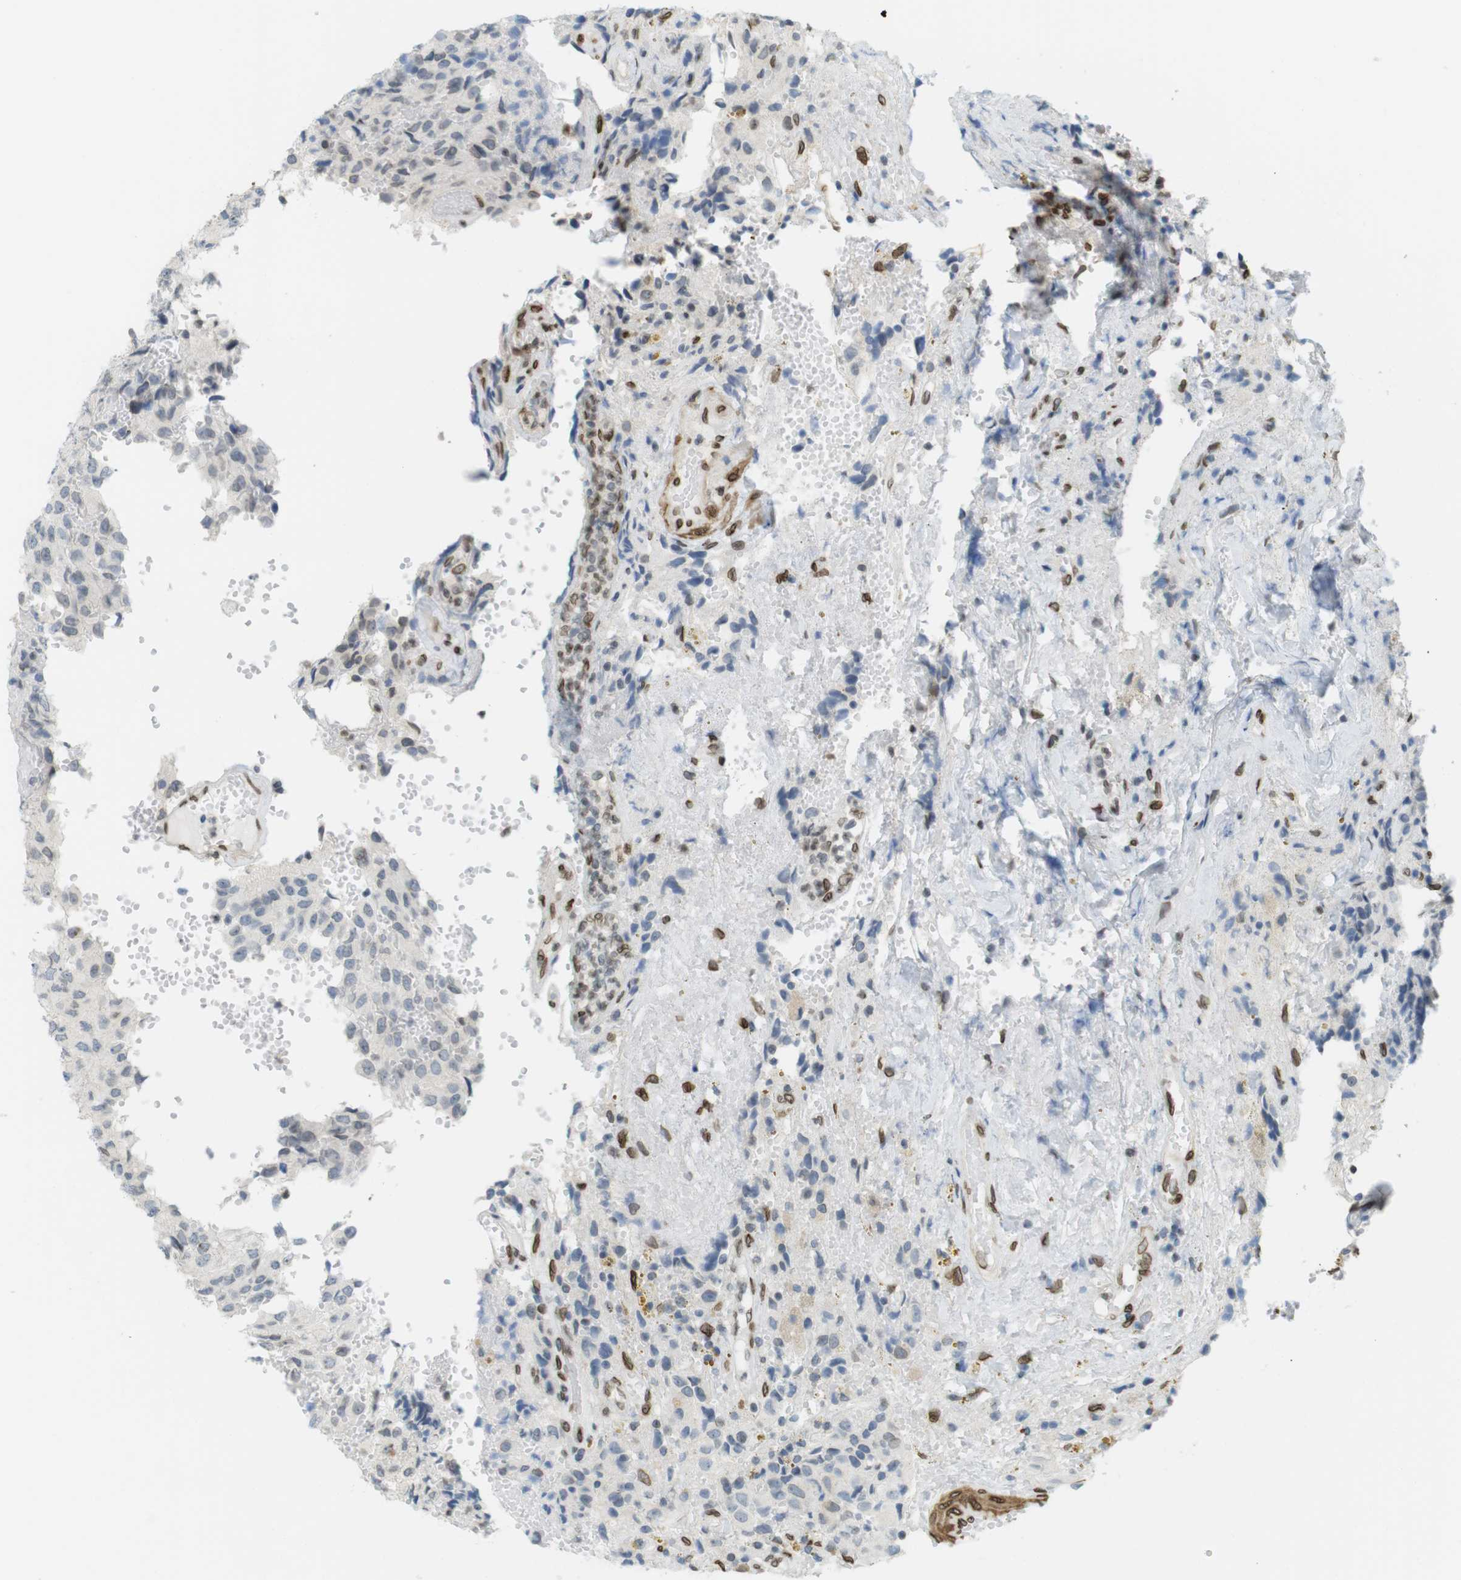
{"staining": {"intensity": "negative", "quantity": "none", "location": "none"}, "tissue": "glioma", "cell_type": "Tumor cells", "image_type": "cancer", "snomed": [{"axis": "morphology", "description": "Glioma, malignant, High grade"}, {"axis": "topography", "description": "Brain"}], "caption": "A histopathology image of glioma stained for a protein displays no brown staining in tumor cells.", "gene": "ARL6IP6", "patient": {"sex": "male", "age": 32}}